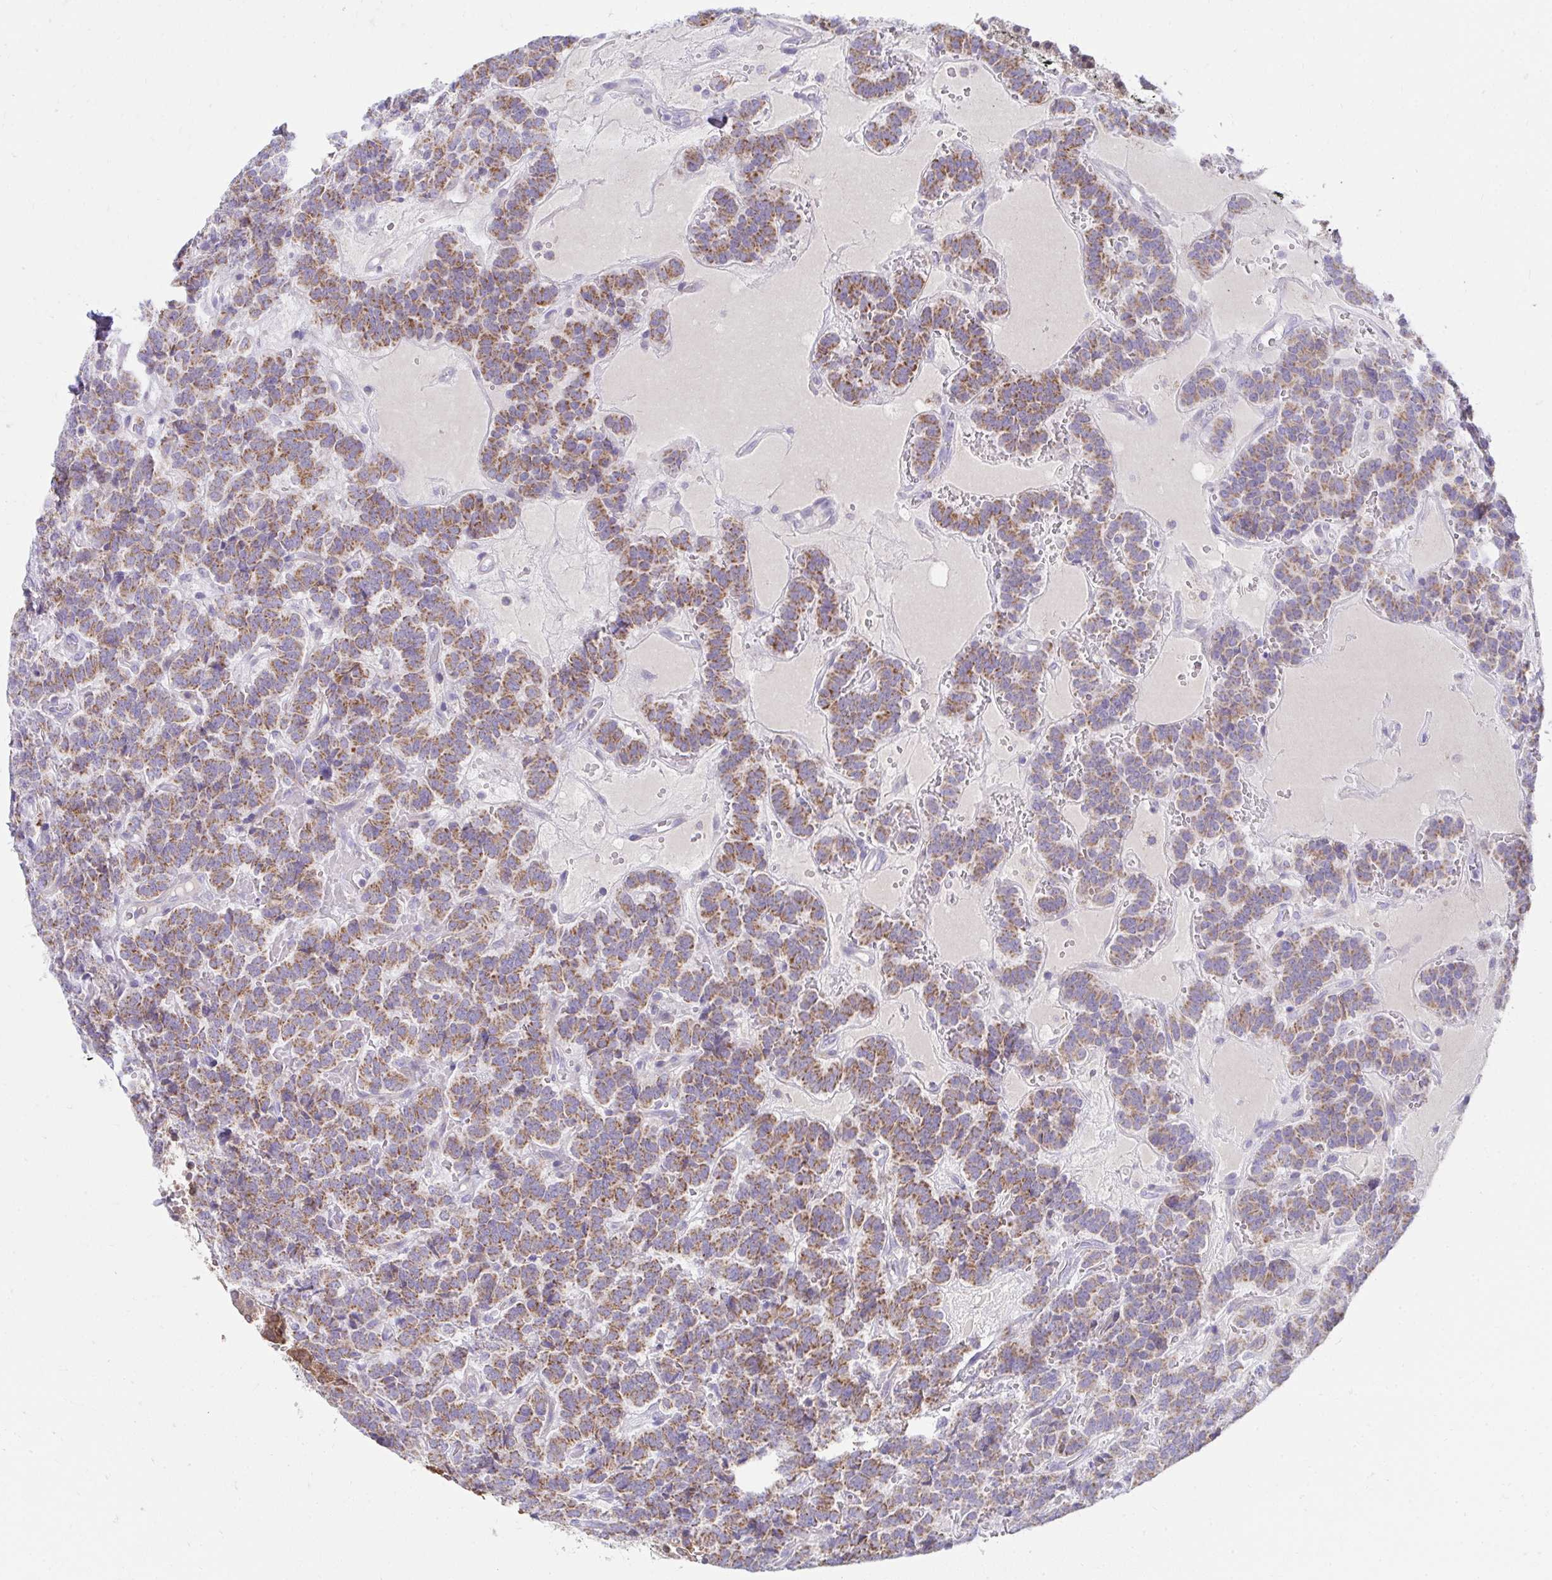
{"staining": {"intensity": "moderate", "quantity": ">75%", "location": "cytoplasmic/membranous"}, "tissue": "carcinoid", "cell_type": "Tumor cells", "image_type": "cancer", "snomed": [{"axis": "morphology", "description": "Carcinoid, malignant, NOS"}, {"axis": "topography", "description": "Pancreas"}], "caption": "Carcinoid stained for a protein (brown) exhibits moderate cytoplasmic/membranous positive expression in approximately >75% of tumor cells.", "gene": "PRRG3", "patient": {"sex": "male", "age": 36}}